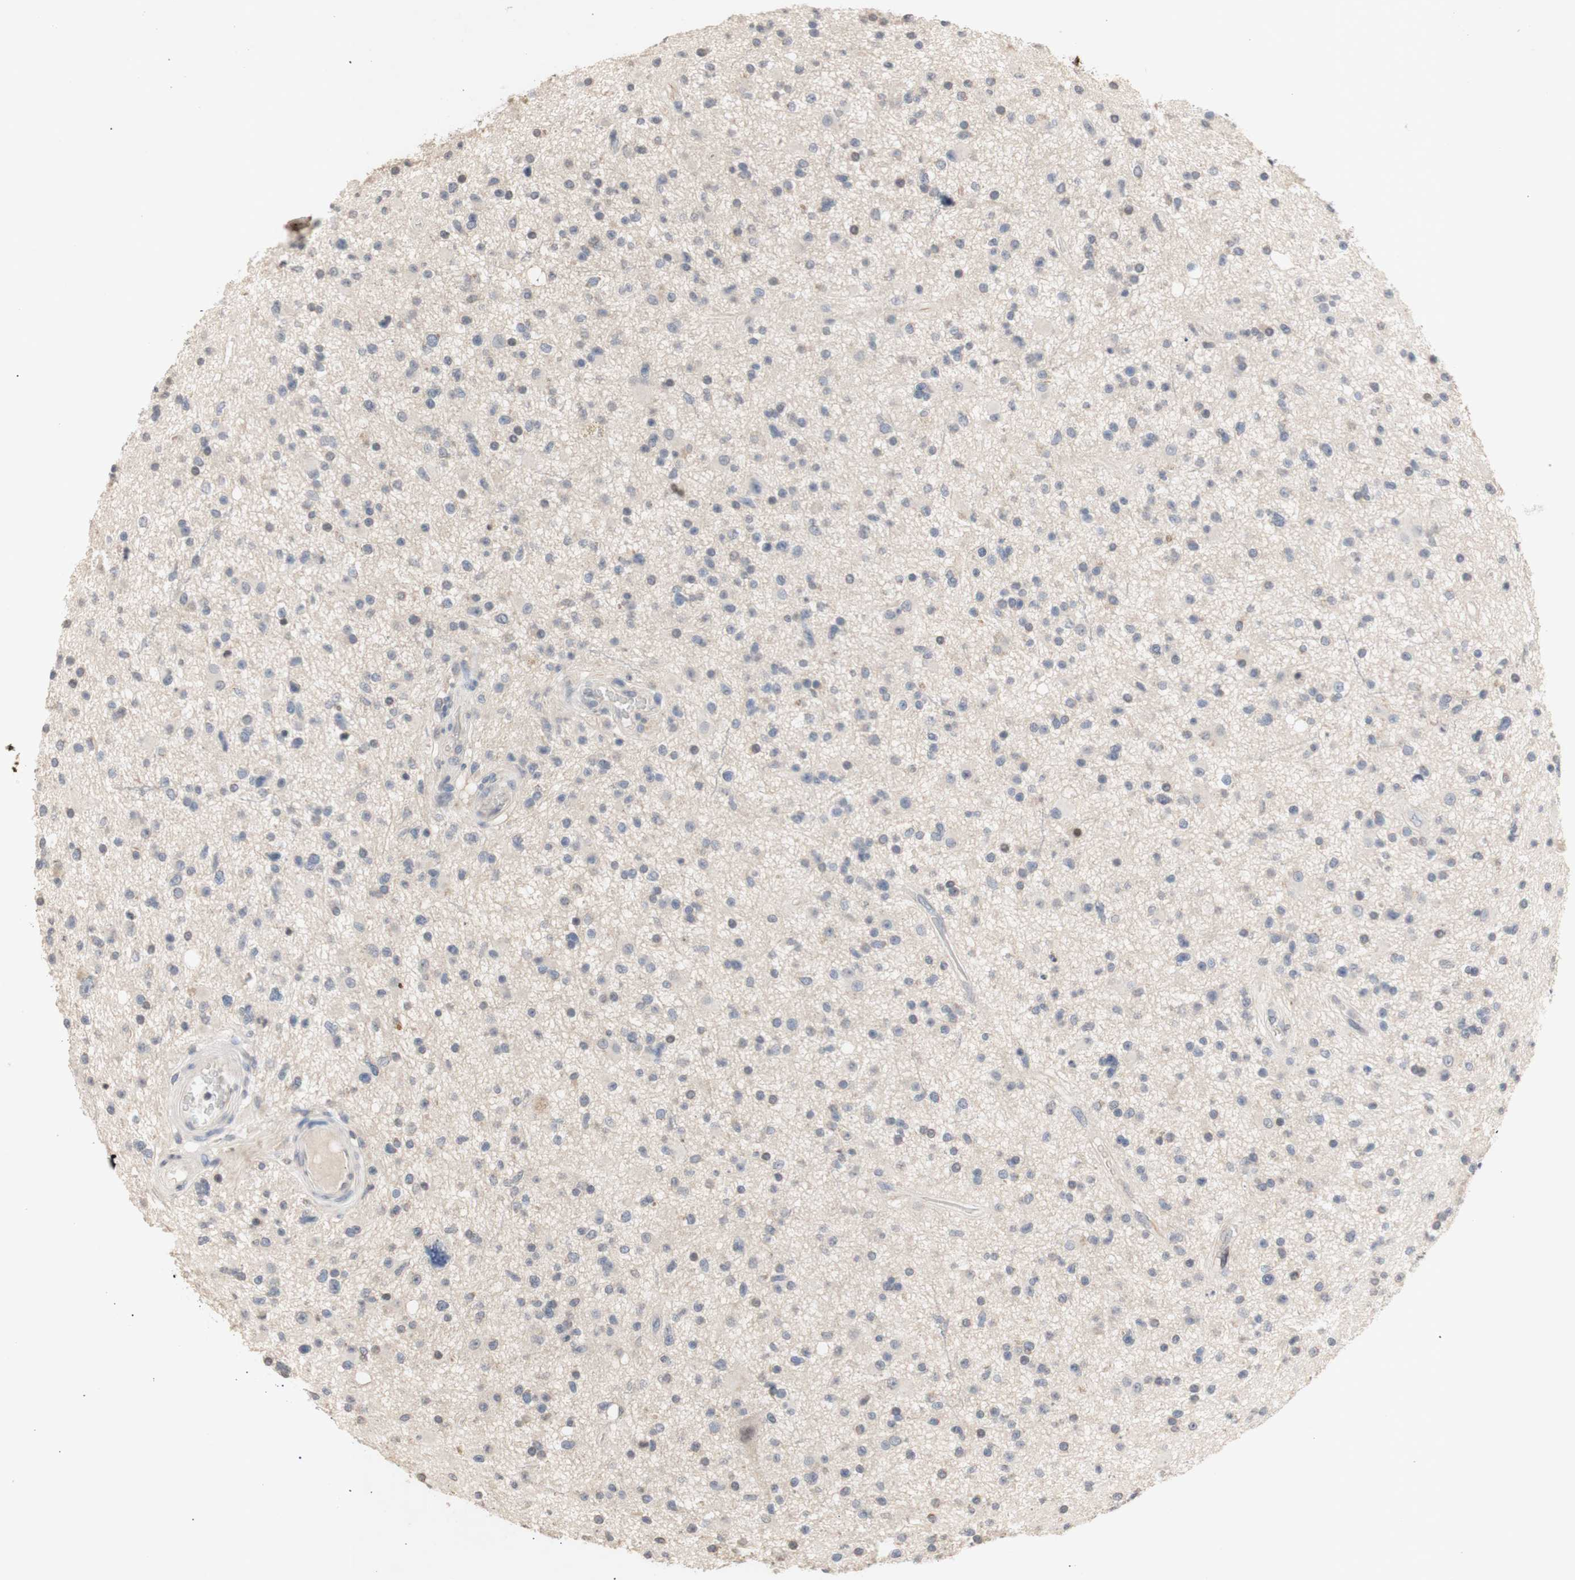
{"staining": {"intensity": "negative", "quantity": "none", "location": "none"}, "tissue": "glioma", "cell_type": "Tumor cells", "image_type": "cancer", "snomed": [{"axis": "morphology", "description": "Glioma, malignant, High grade"}, {"axis": "topography", "description": "Brain"}], "caption": "Human malignant glioma (high-grade) stained for a protein using immunohistochemistry displays no expression in tumor cells.", "gene": "FOSB", "patient": {"sex": "male", "age": 33}}